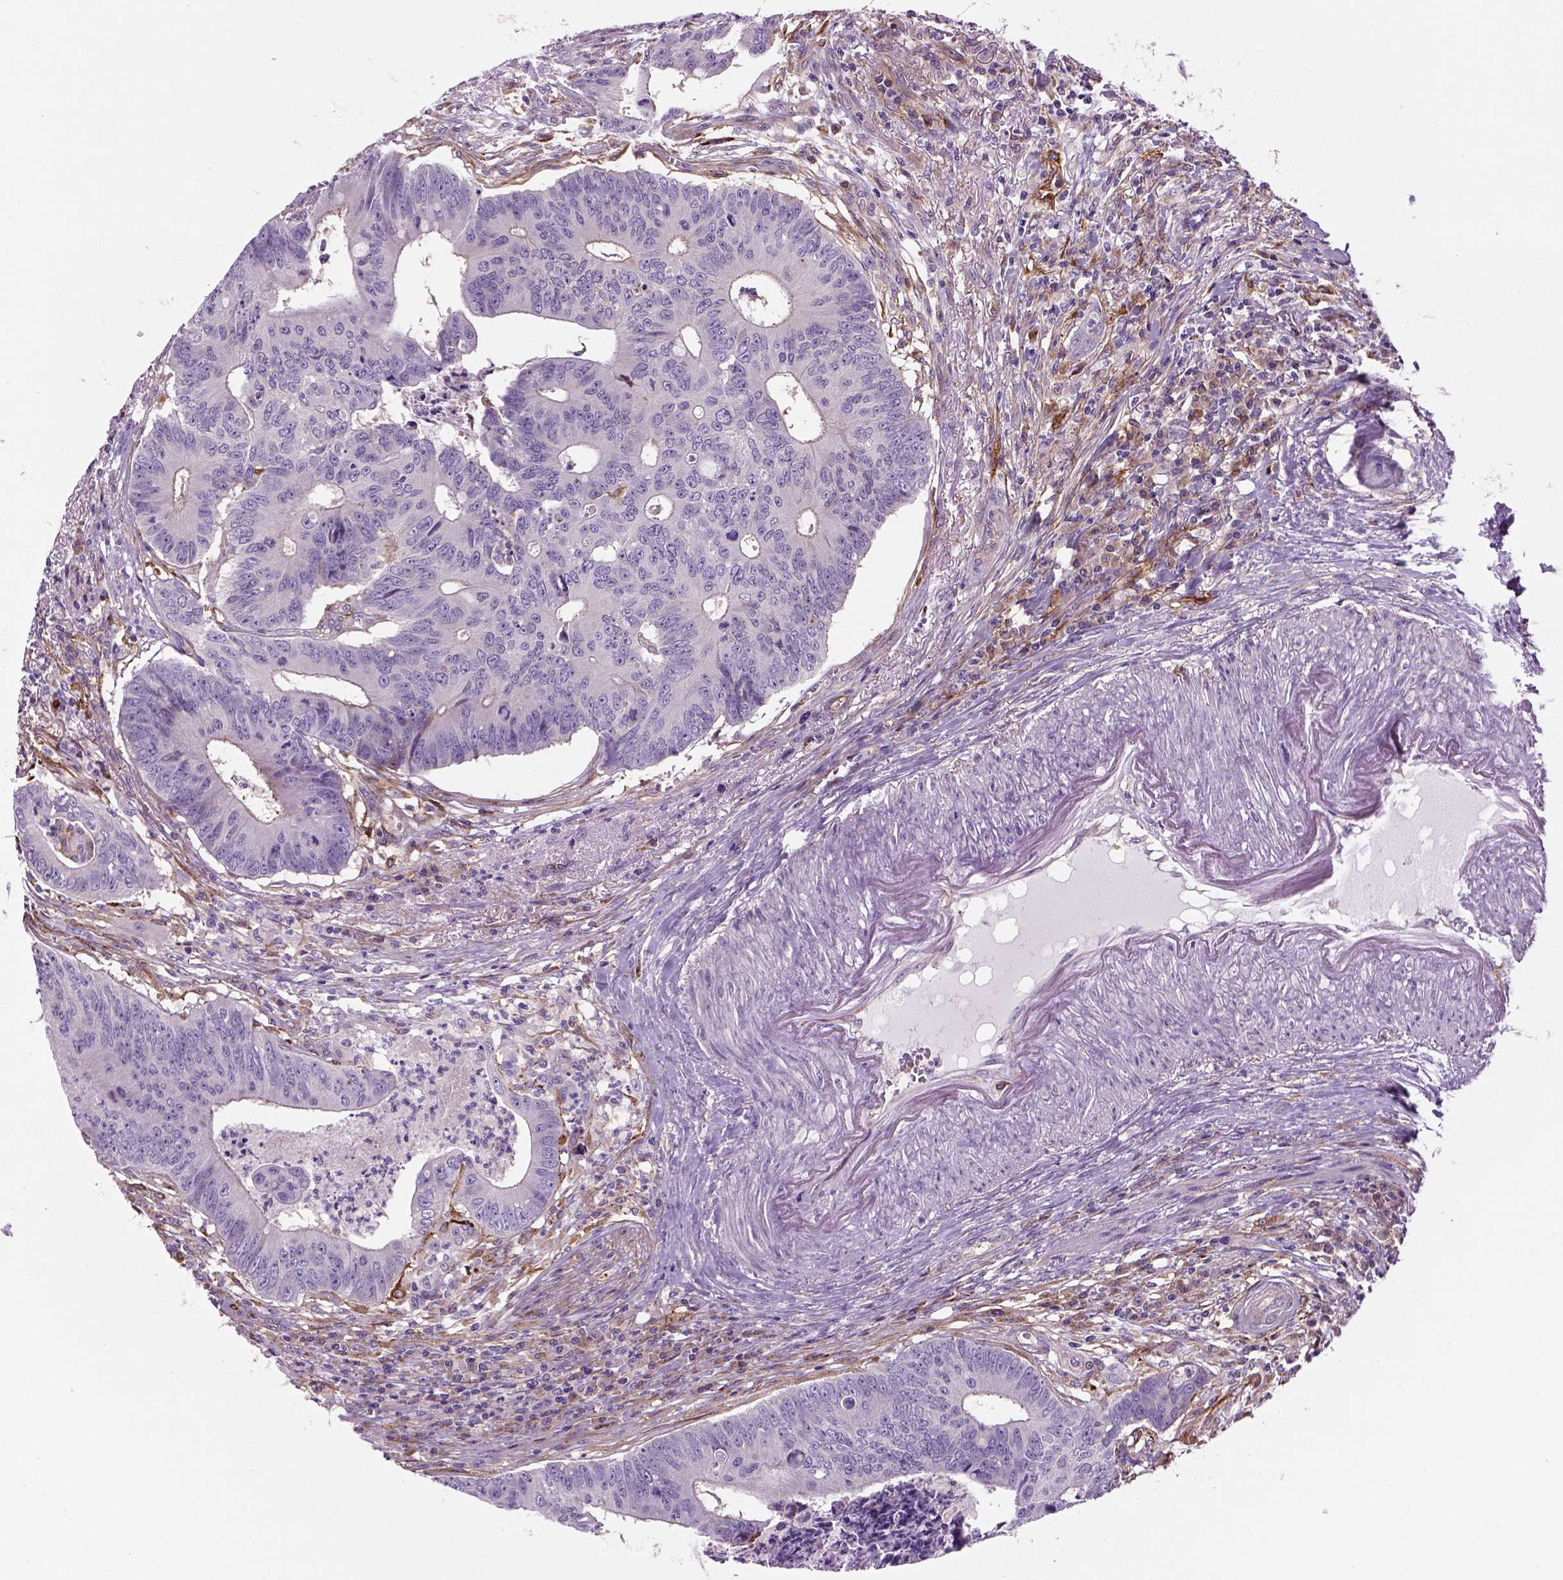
{"staining": {"intensity": "negative", "quantity": "none", "location": "none"}, "tissue": "colorectal cancer", "cell_type": "Tumor cells", "image_type": "cancer", "snomed": [{"axis": "morphology", "description": "Adenocarcinoma, NOS"}, {"axis": "topography", "description": "Colon"}], "caption": "Tumor cells show no significant protein expression in colorectal cancer.", "gene": "MARCKS", "patient": {"sex": "male", "age": 84}}